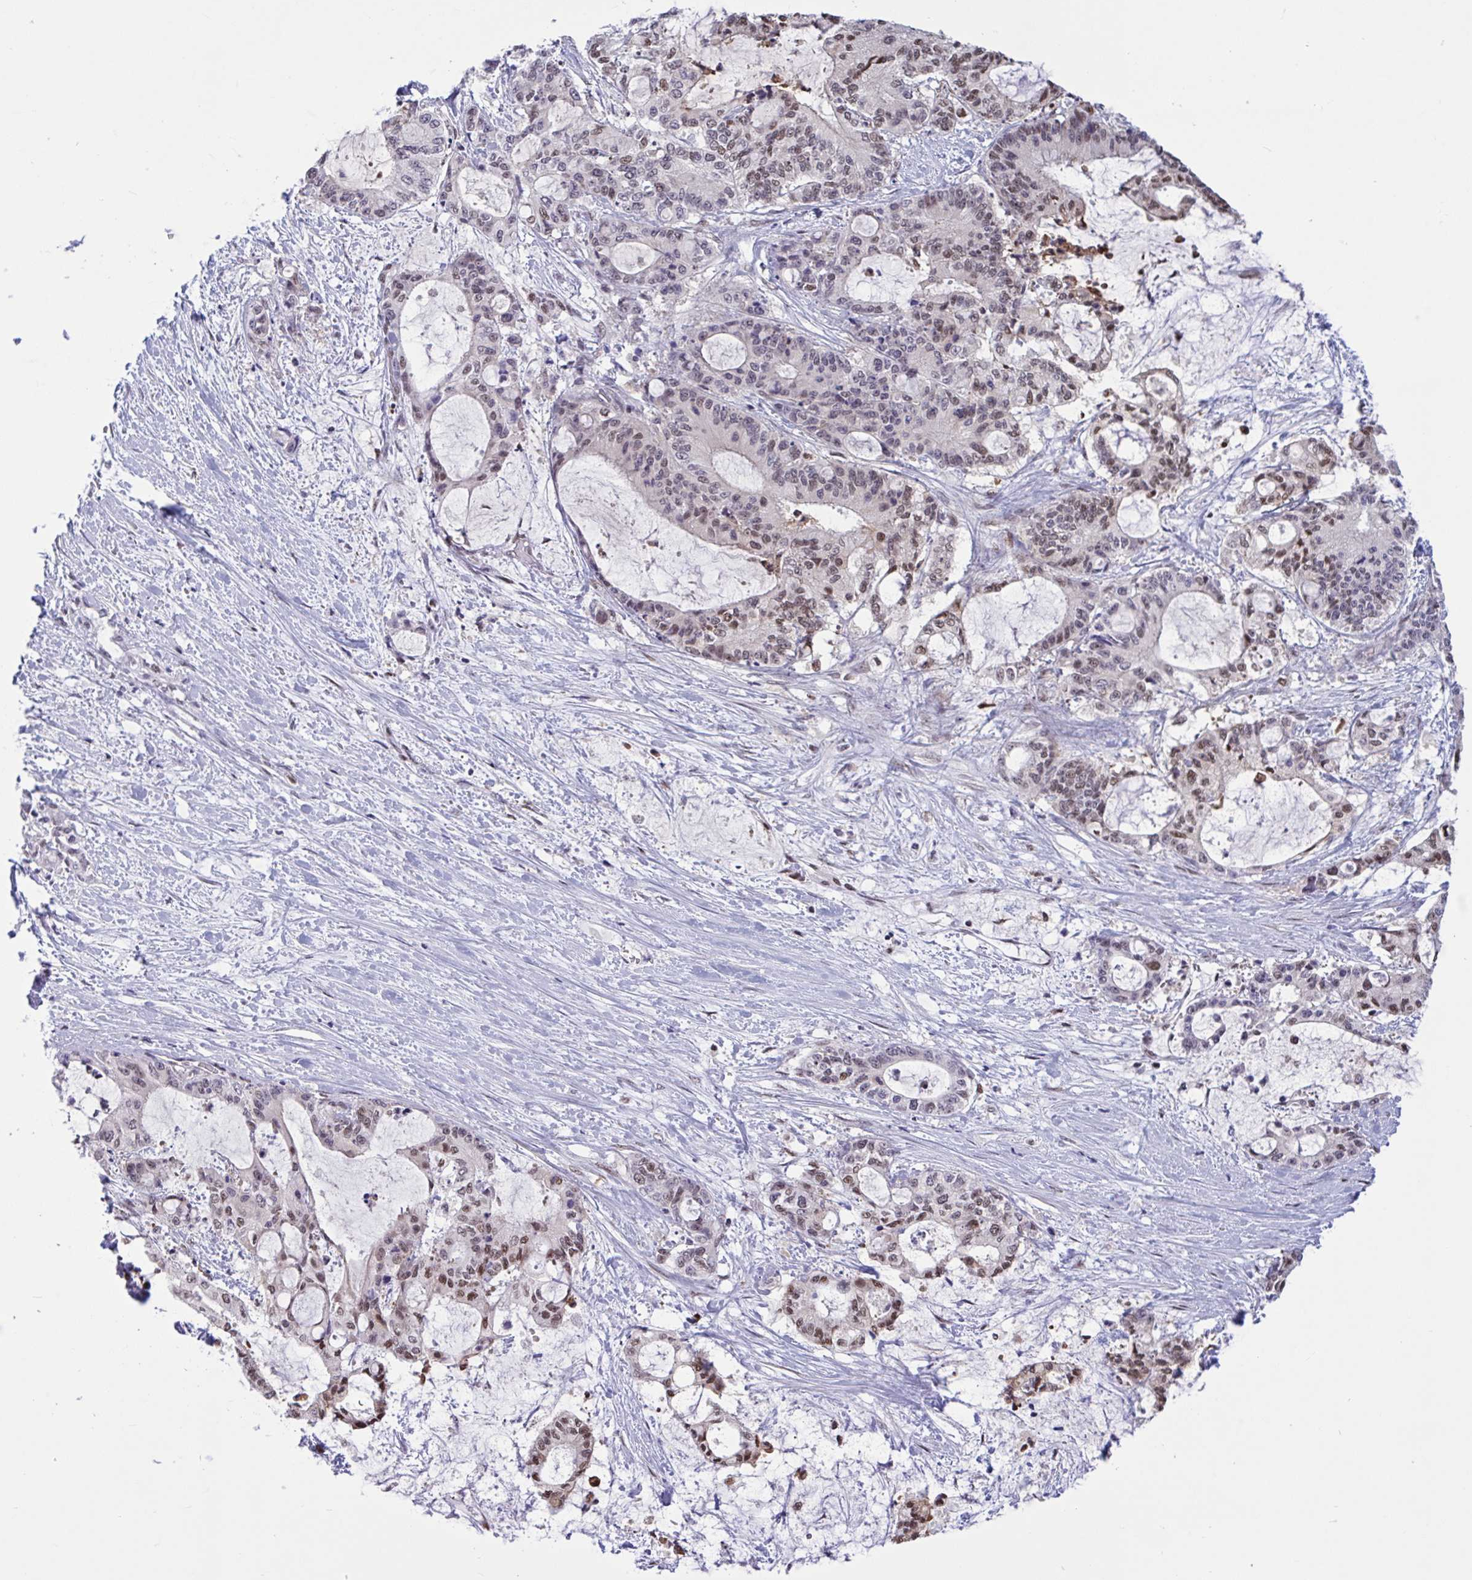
{"staining": {"intensity": "moderate", "quantity": "25%-75%", "location": "nuclear"}, "tissue": "liver cancer", "cell_type": "Tumor cells", "image_type": "cancer", "snomed": [{"axis": "morphology", "description": "Normal tissue, NOS"}, {"axis": "morphology", "description": "Cholangiocarcinoma"}, {"axis": "topography", "description": "Liver"}, {"axis": "topography", "description": "Peripheral nerve tissue"}], "caption": "Liver cholangiocarcinoma stained for a protein (brown) reveals moderate nuclear positive positivity in approximately 25%-75% of tumor cells.", "gene": "RBL1", "patient": {"sex": "female", "age": 73}}